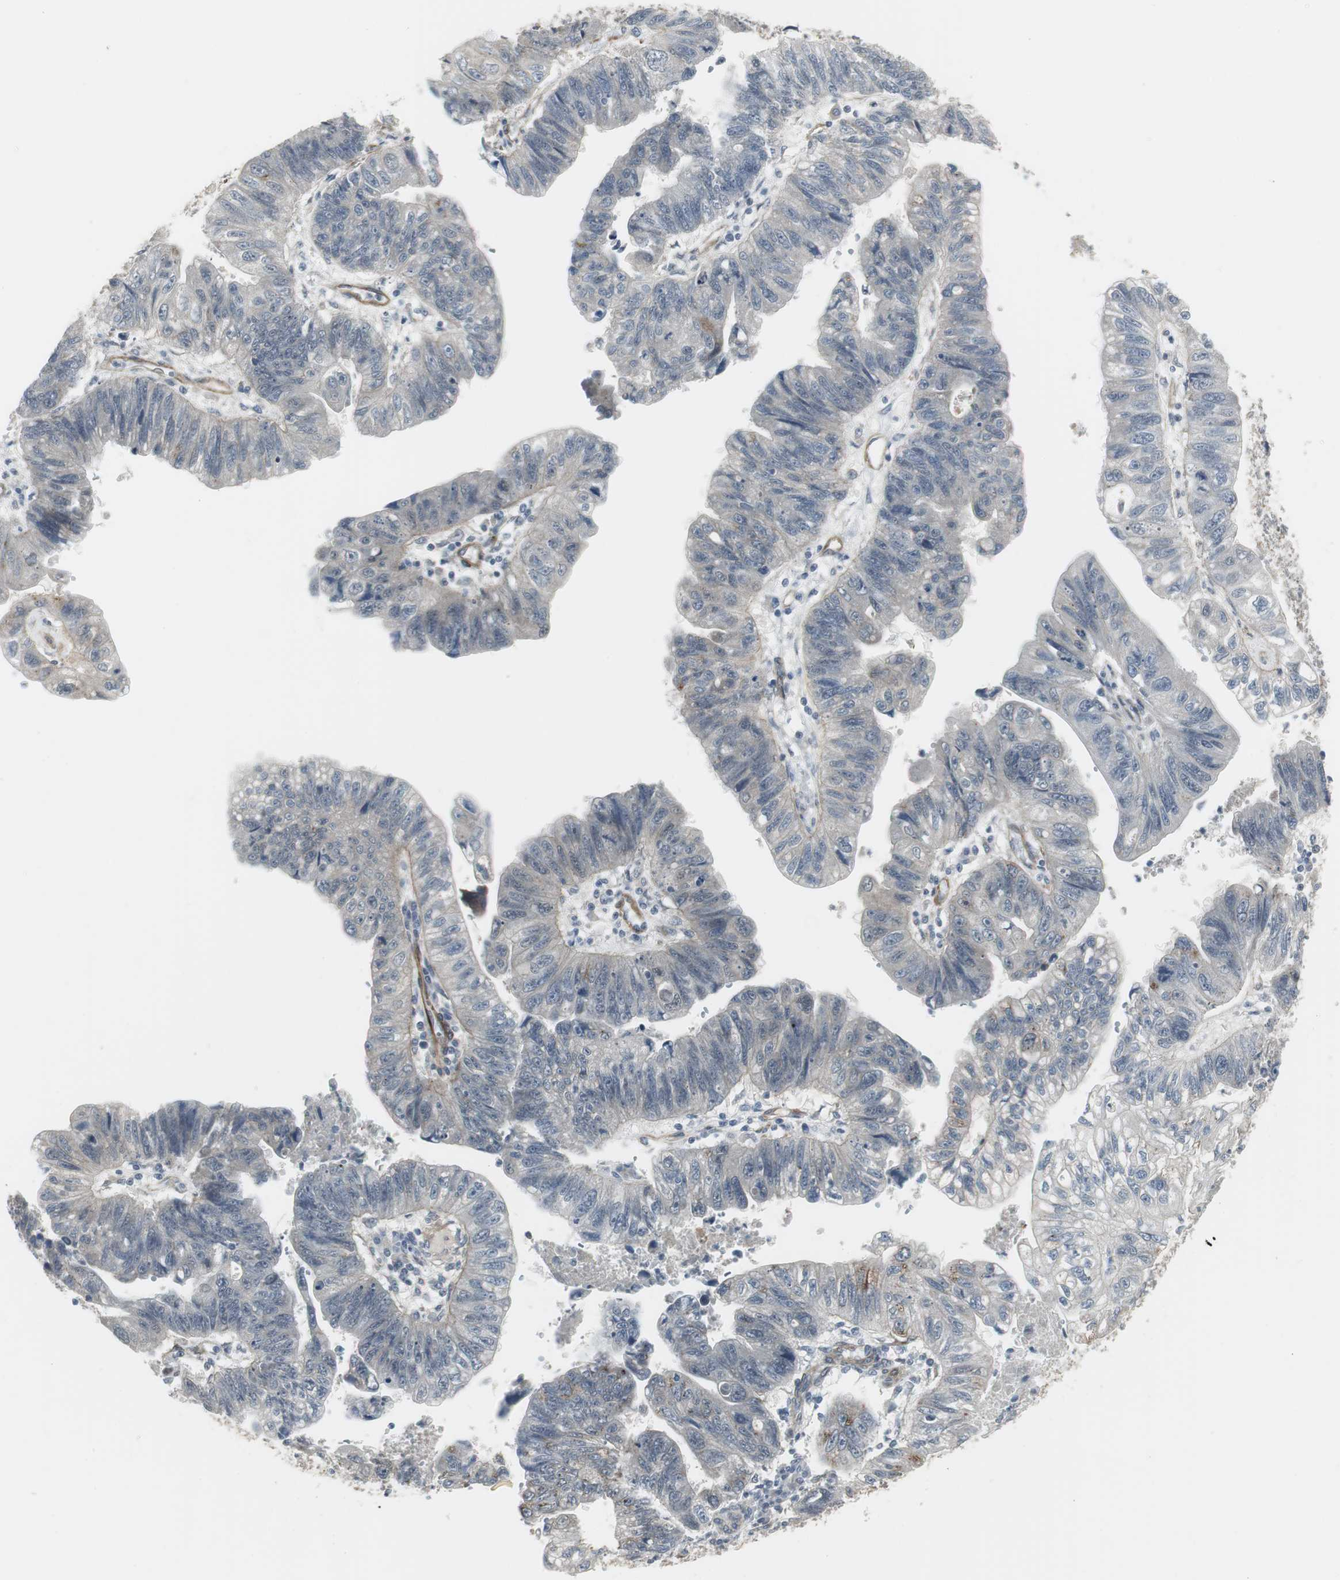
{"staining": {"intensity": "negative", "quantity": "none", "location": "none"}, "tissue": "stomach cancer", "cell_type": "Tumor cells", "image_type": "cancer", "snomed": [{"axis": "morphology", "description": "Adenocarcinoma, NOS"}, {"axis": "topography", "description": "Stomach"}], "caption": "Immunohistochemistry (IHC) photomicrograph of neoplastic tissue: stomach cancer (adenocarcinoma) stained with DAB shows no significant protein expression in tumor cells.", "gene": "SCYL3", "patient": {"sex": "male", "age": 59}}